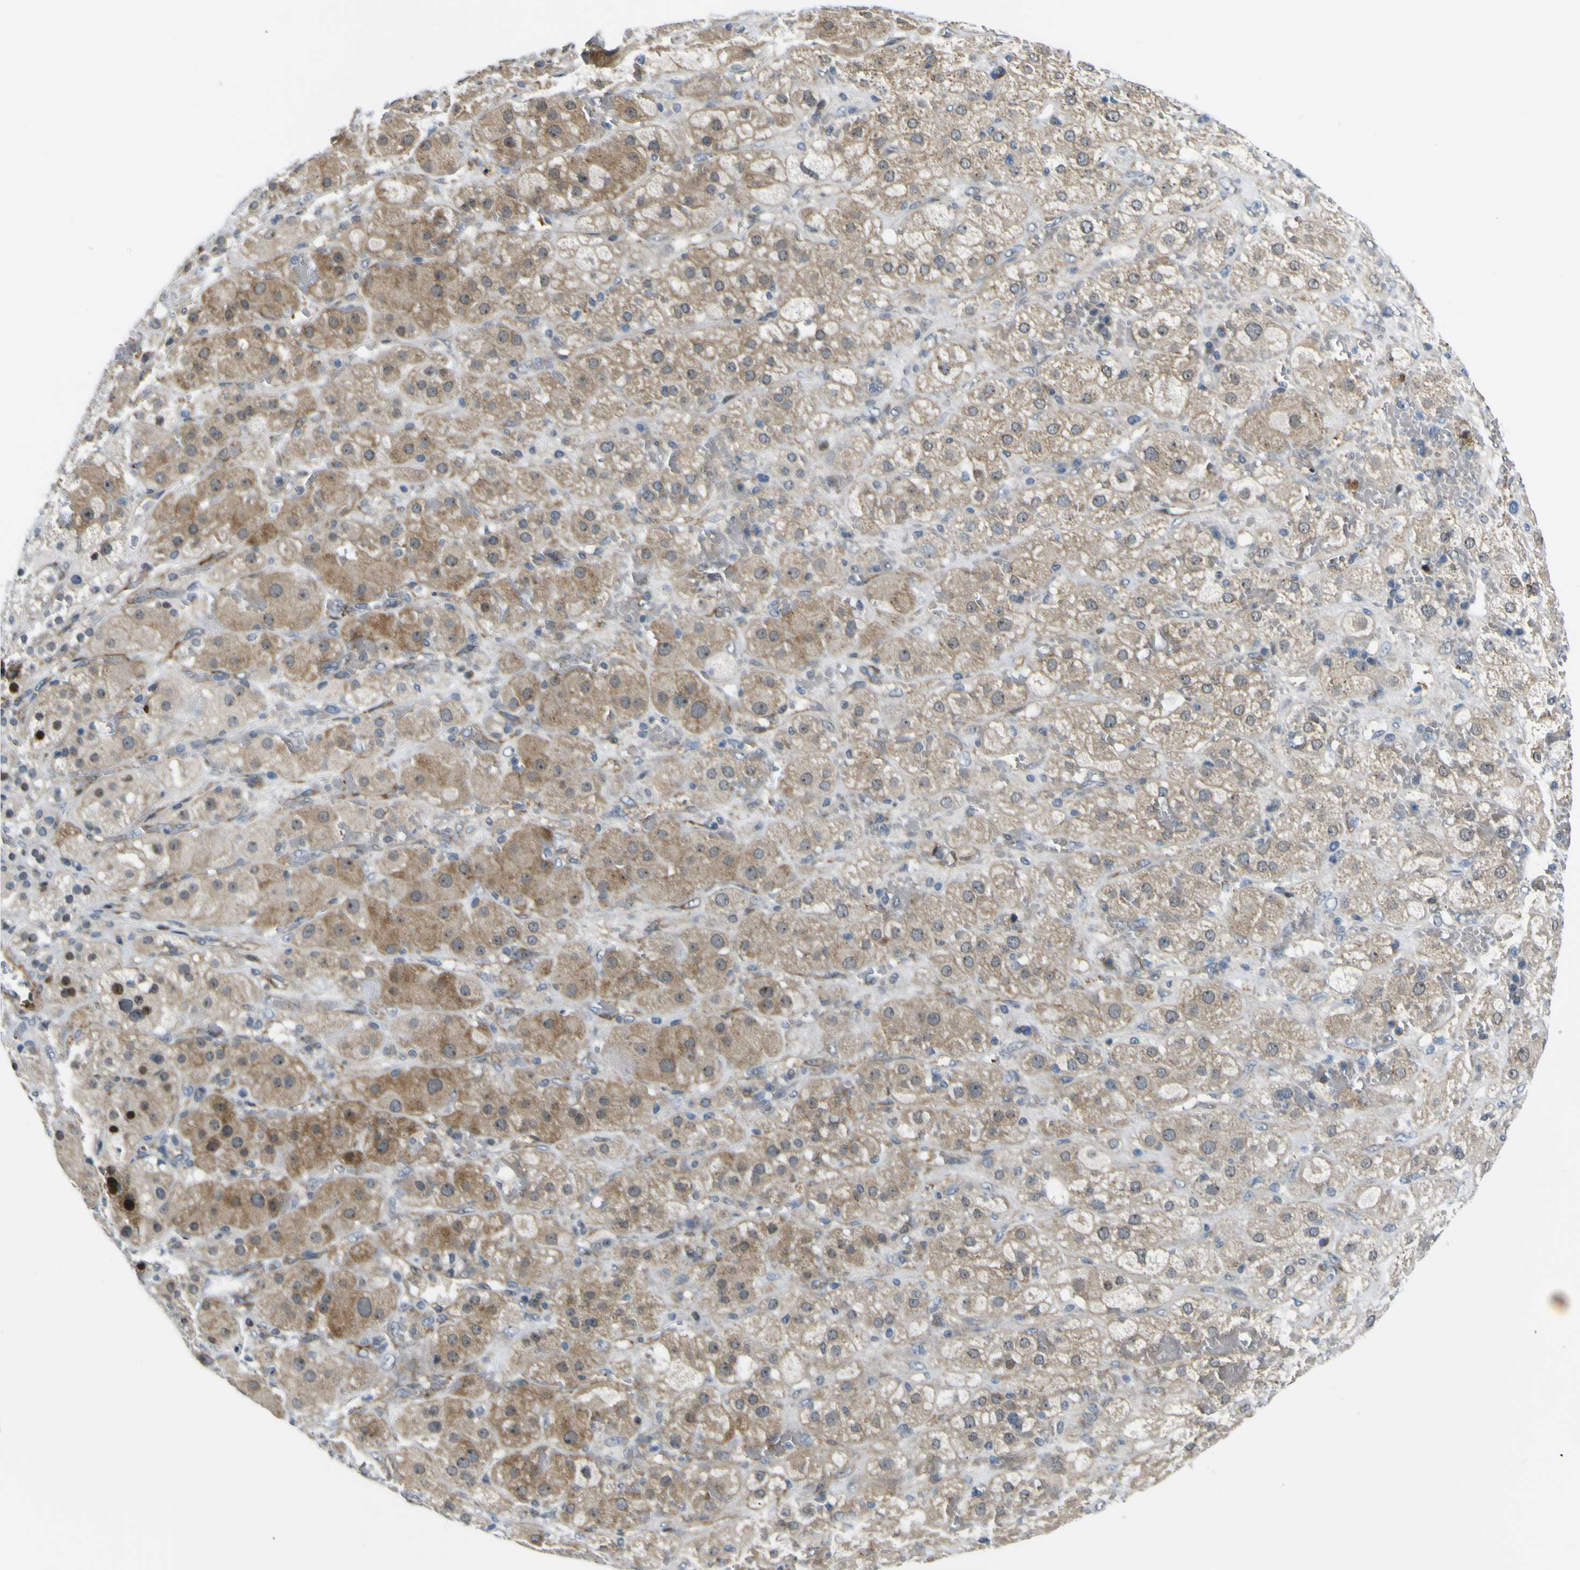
{"staining": {"intensity": "strong", "quantity": "25%-75%", "location": "cytoplasmic/membranous,nuclear"}, "tissue": "adrenal gland", "cell_type": "Glandular cells", "image_type": "normal", "snomed": [{"axis": "morphology", "description": "Normal tissue, NOS"}, {"axis": "topography", "description": "Adrenal gland"}], "caption": "Immunohistochemistry of benign adrenal gland shows high levels of strong cytoplasmic/membranous,nuclear expression in about 25%-75% of glandular cells.", "gene": "KDM7A", "patient": {"sex": "female", "age": 47}}